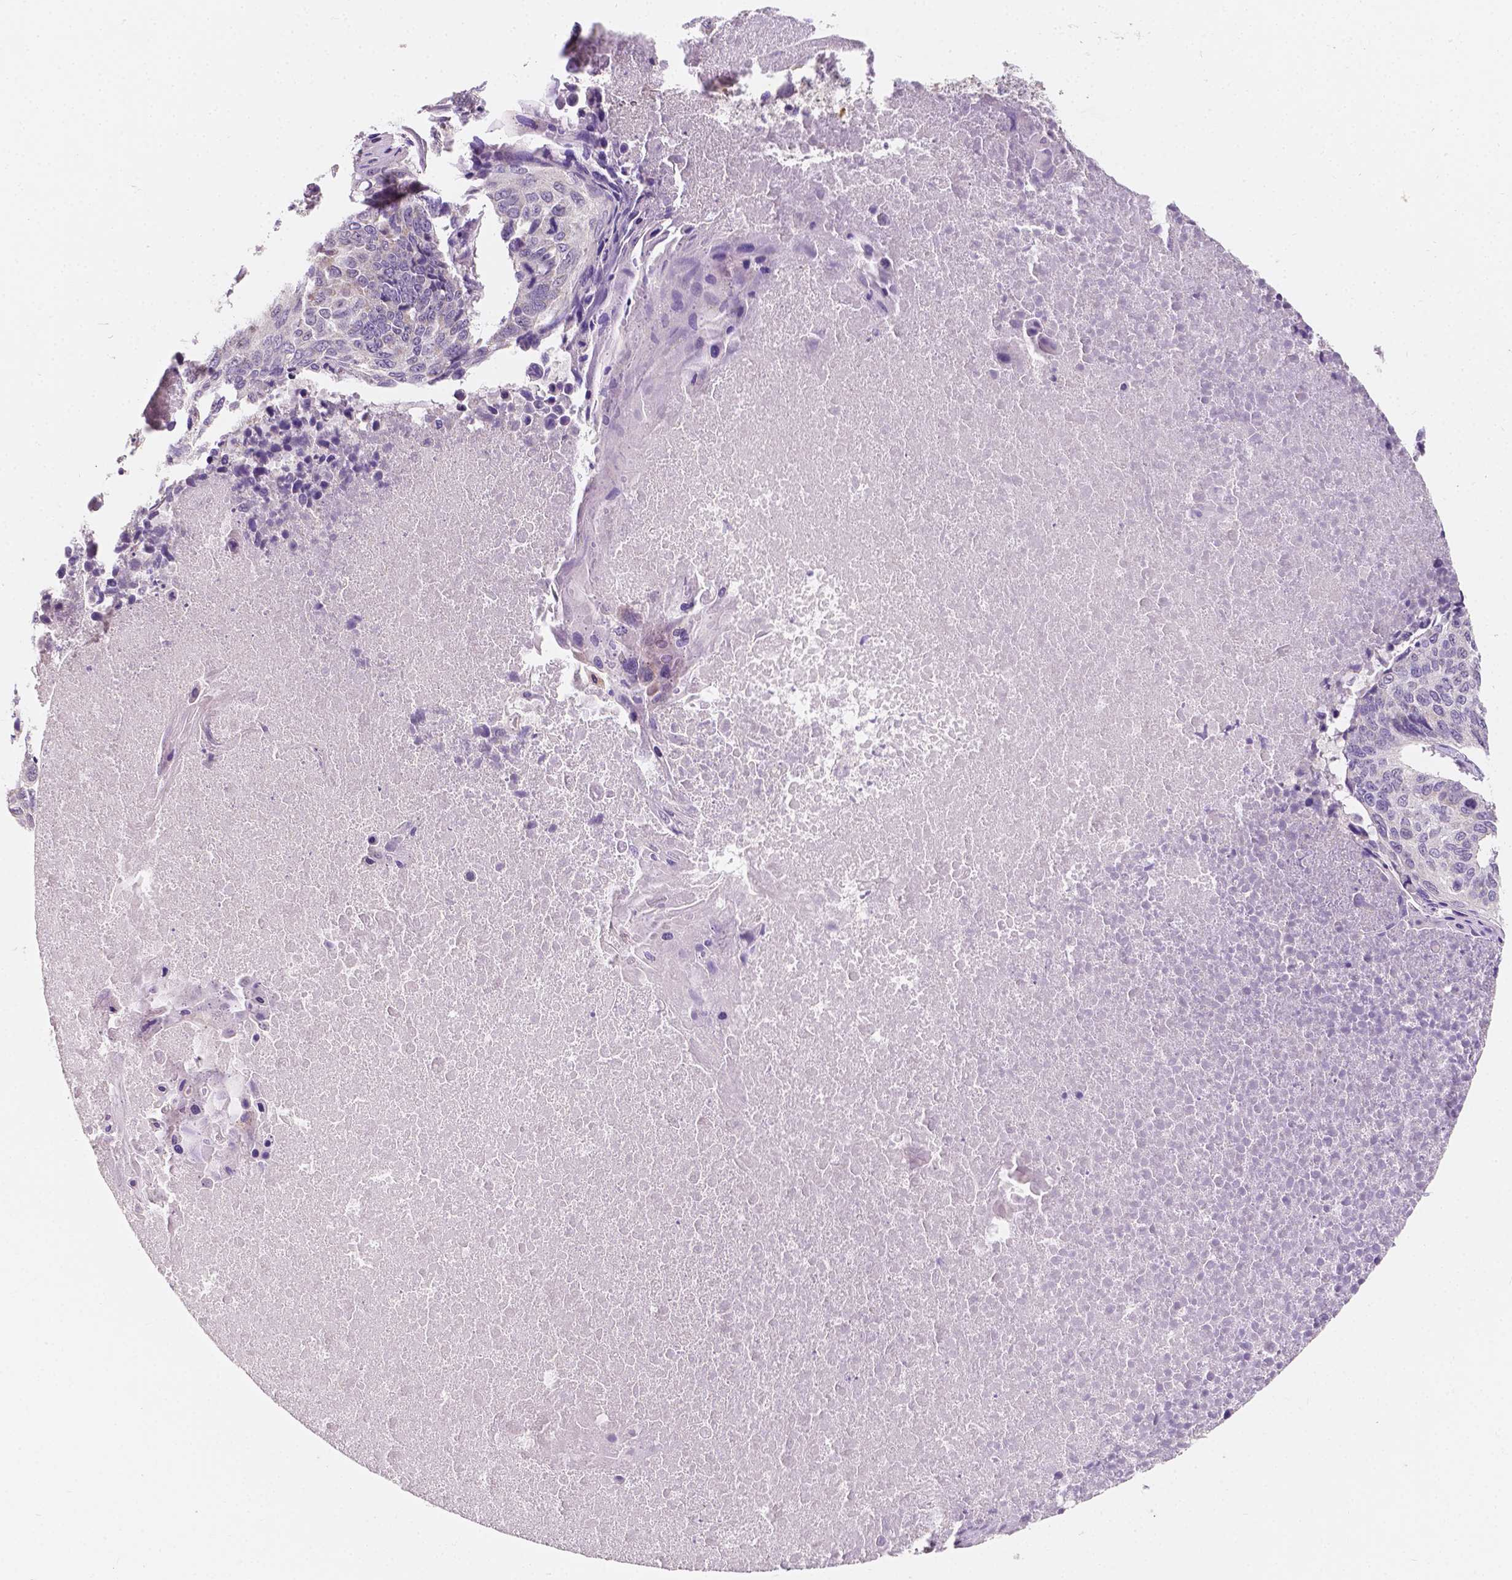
{"staining": {"intensity": "negative", "quantity": "none", "location": "none"}, "tissue": "lung cancer", "cell_type": "Tumor cells", "image_type": "cancer", "snomed": [{"axis": "morphology", "description": "Squamous cell carcinoma, NOS"}, {"axis": "topography", "description": "Lung"}], "caption": "This is a micrograph of immunohistochemistry staining of squamous cell carcinoma (lung), which shows no positivity in tumor cells.", "gene": "SIRT2", "patient": {"sex": "male", "age": 73}}